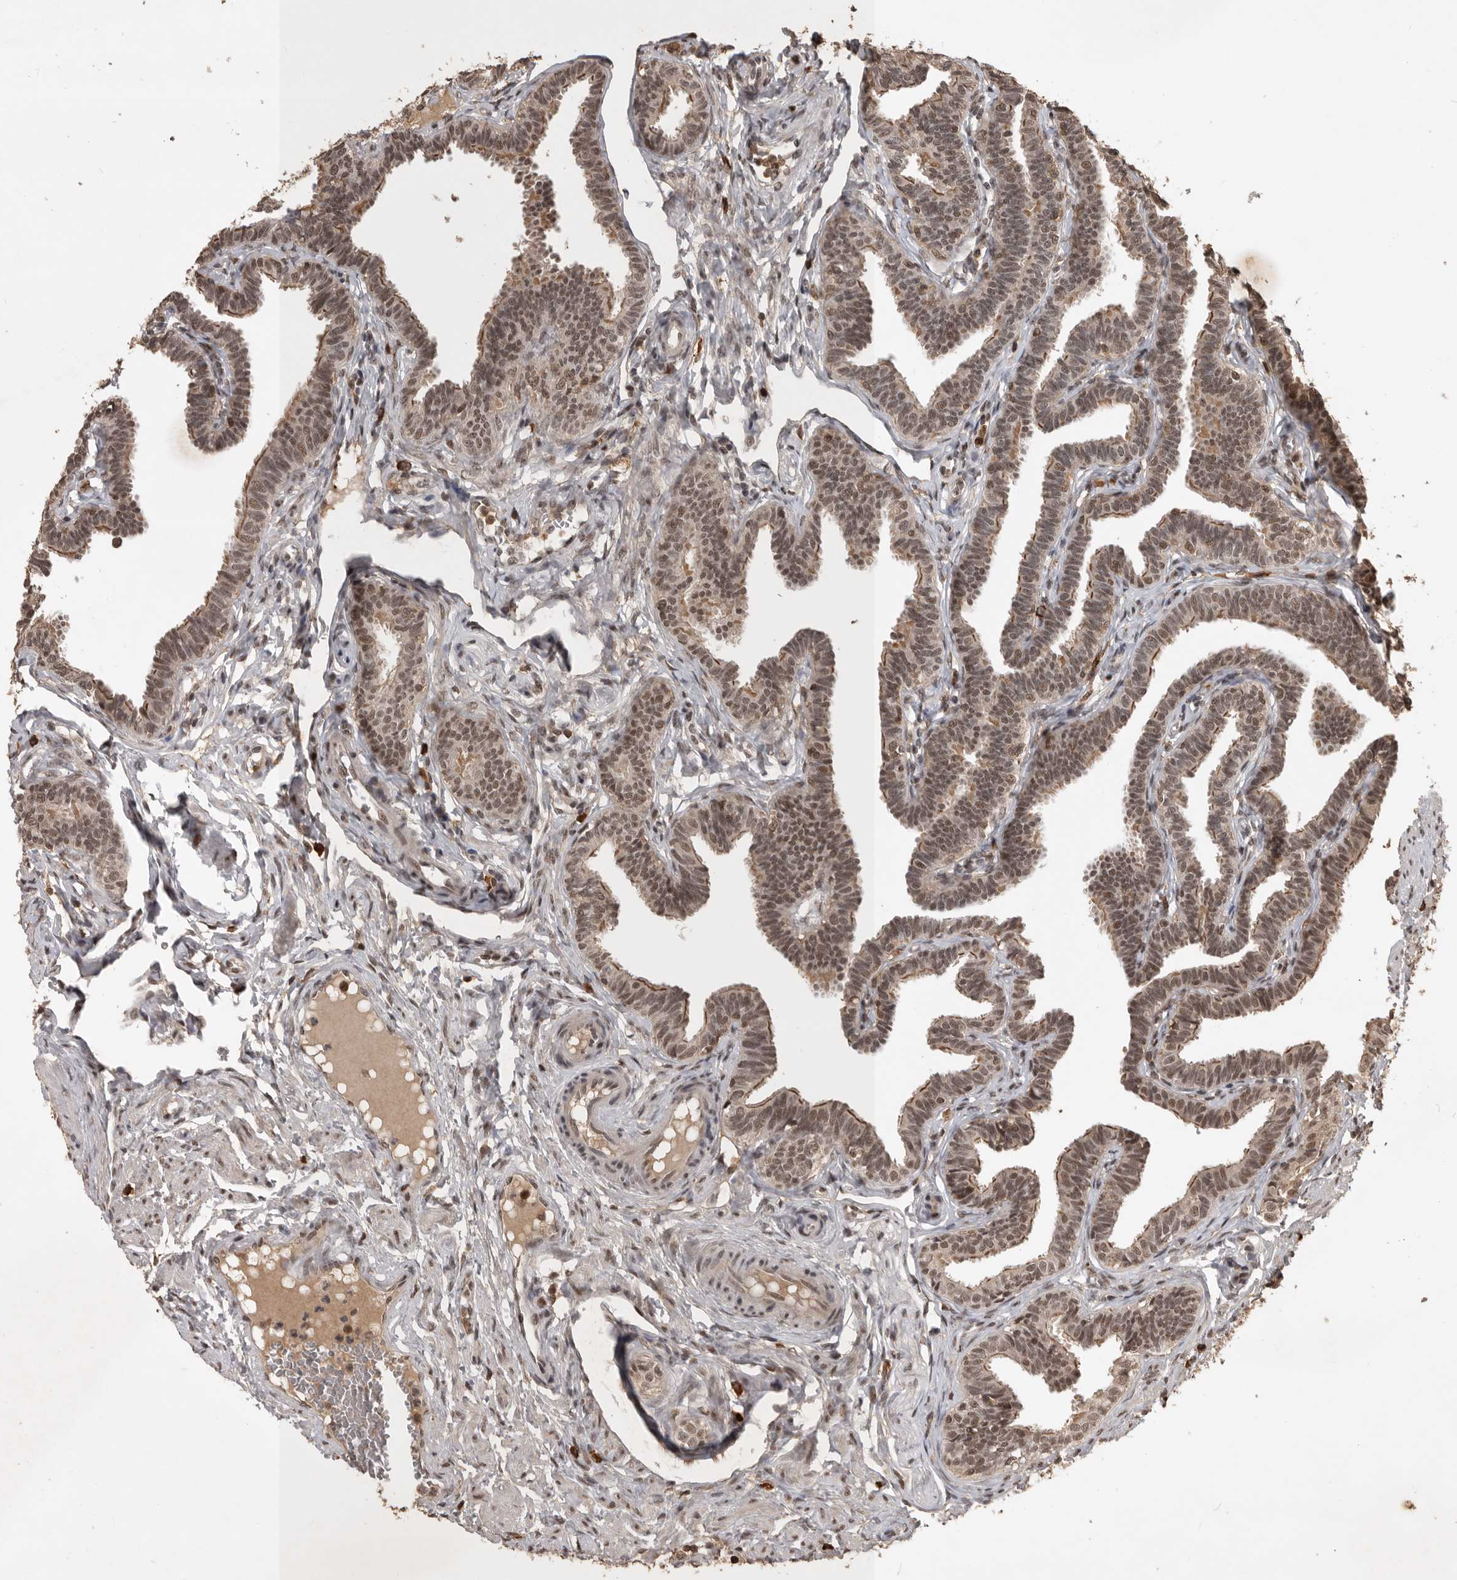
{"staining": {"intensity": "moderate", "quantity": ">75%", "location": "cytoplasmic/membranous,nuclear"}, "tissue": "fallopian tube", "cell_type": "Glandular cells", "image_type": "normal", "snomed": [{"axis": "morphology", "description": "Normal tissue, NOS"}, {"axis": "topography", "description": "Fallopian tube"}, {"axis": "topography", "description": "Ovary"}], "caption": "Protein staining shows moderate cytoplasmic/membranous,nuclear expression in approximately >75% of glandular cells in benign fallopian tube.", "gene": "CBLL1", "patient": {"sex": "female", "age": 23}}